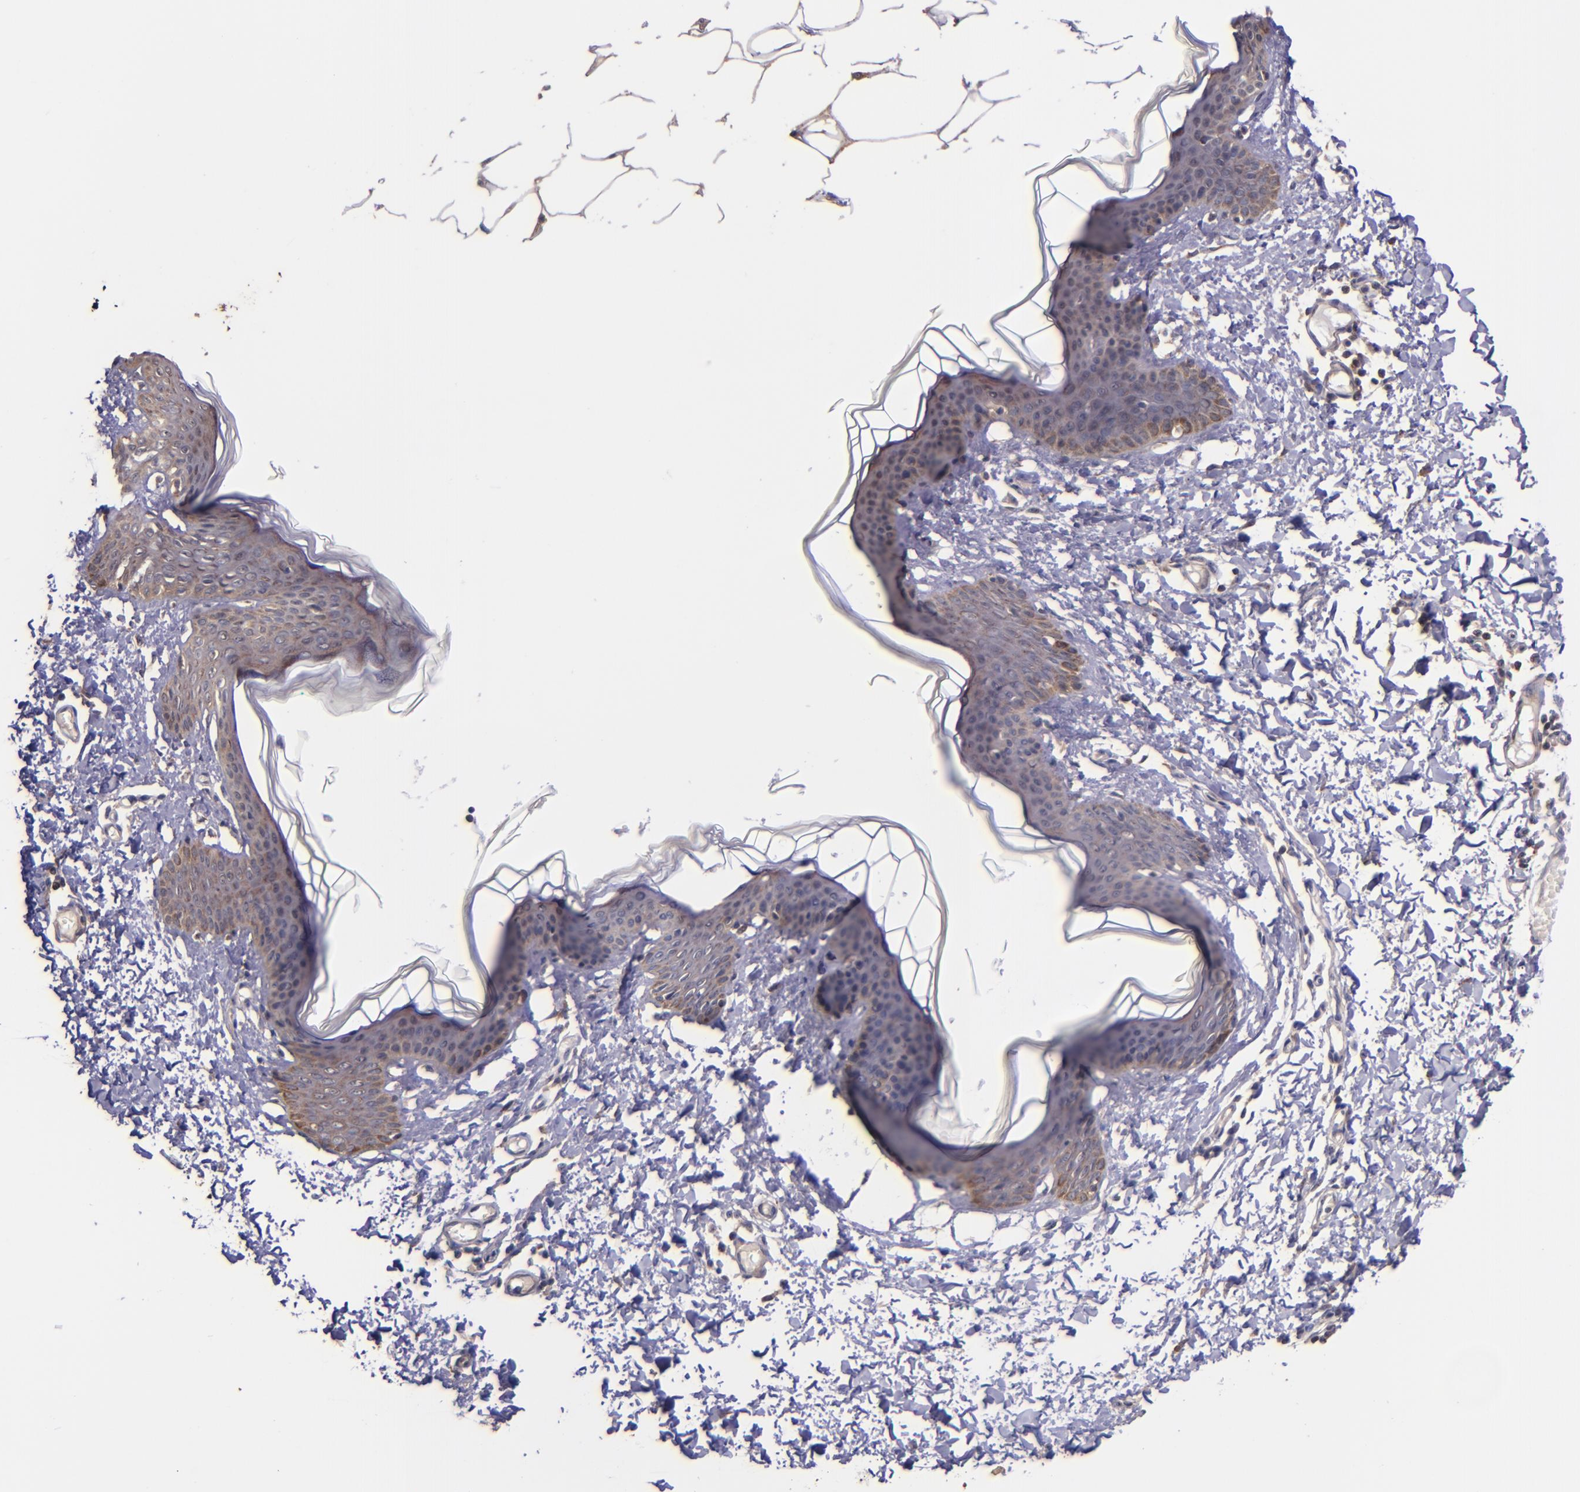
{"staining": {"intensity": "negative", "quantity": "none", "location": "none"}, "tissue": "skin", "cell_type": "Fibroblasts", "image_type": "normal", "snomed": [{"axis": "morphology", "description": "Normal tissue, NOS"}, {"axis": "topography", "description": "Skin"}], "caption": "An image of skin stained for a protein demonstrates no brown staining in fibroblasts.", "gene": "SHC1", "patient": {"sex": "female", "age": 17}}